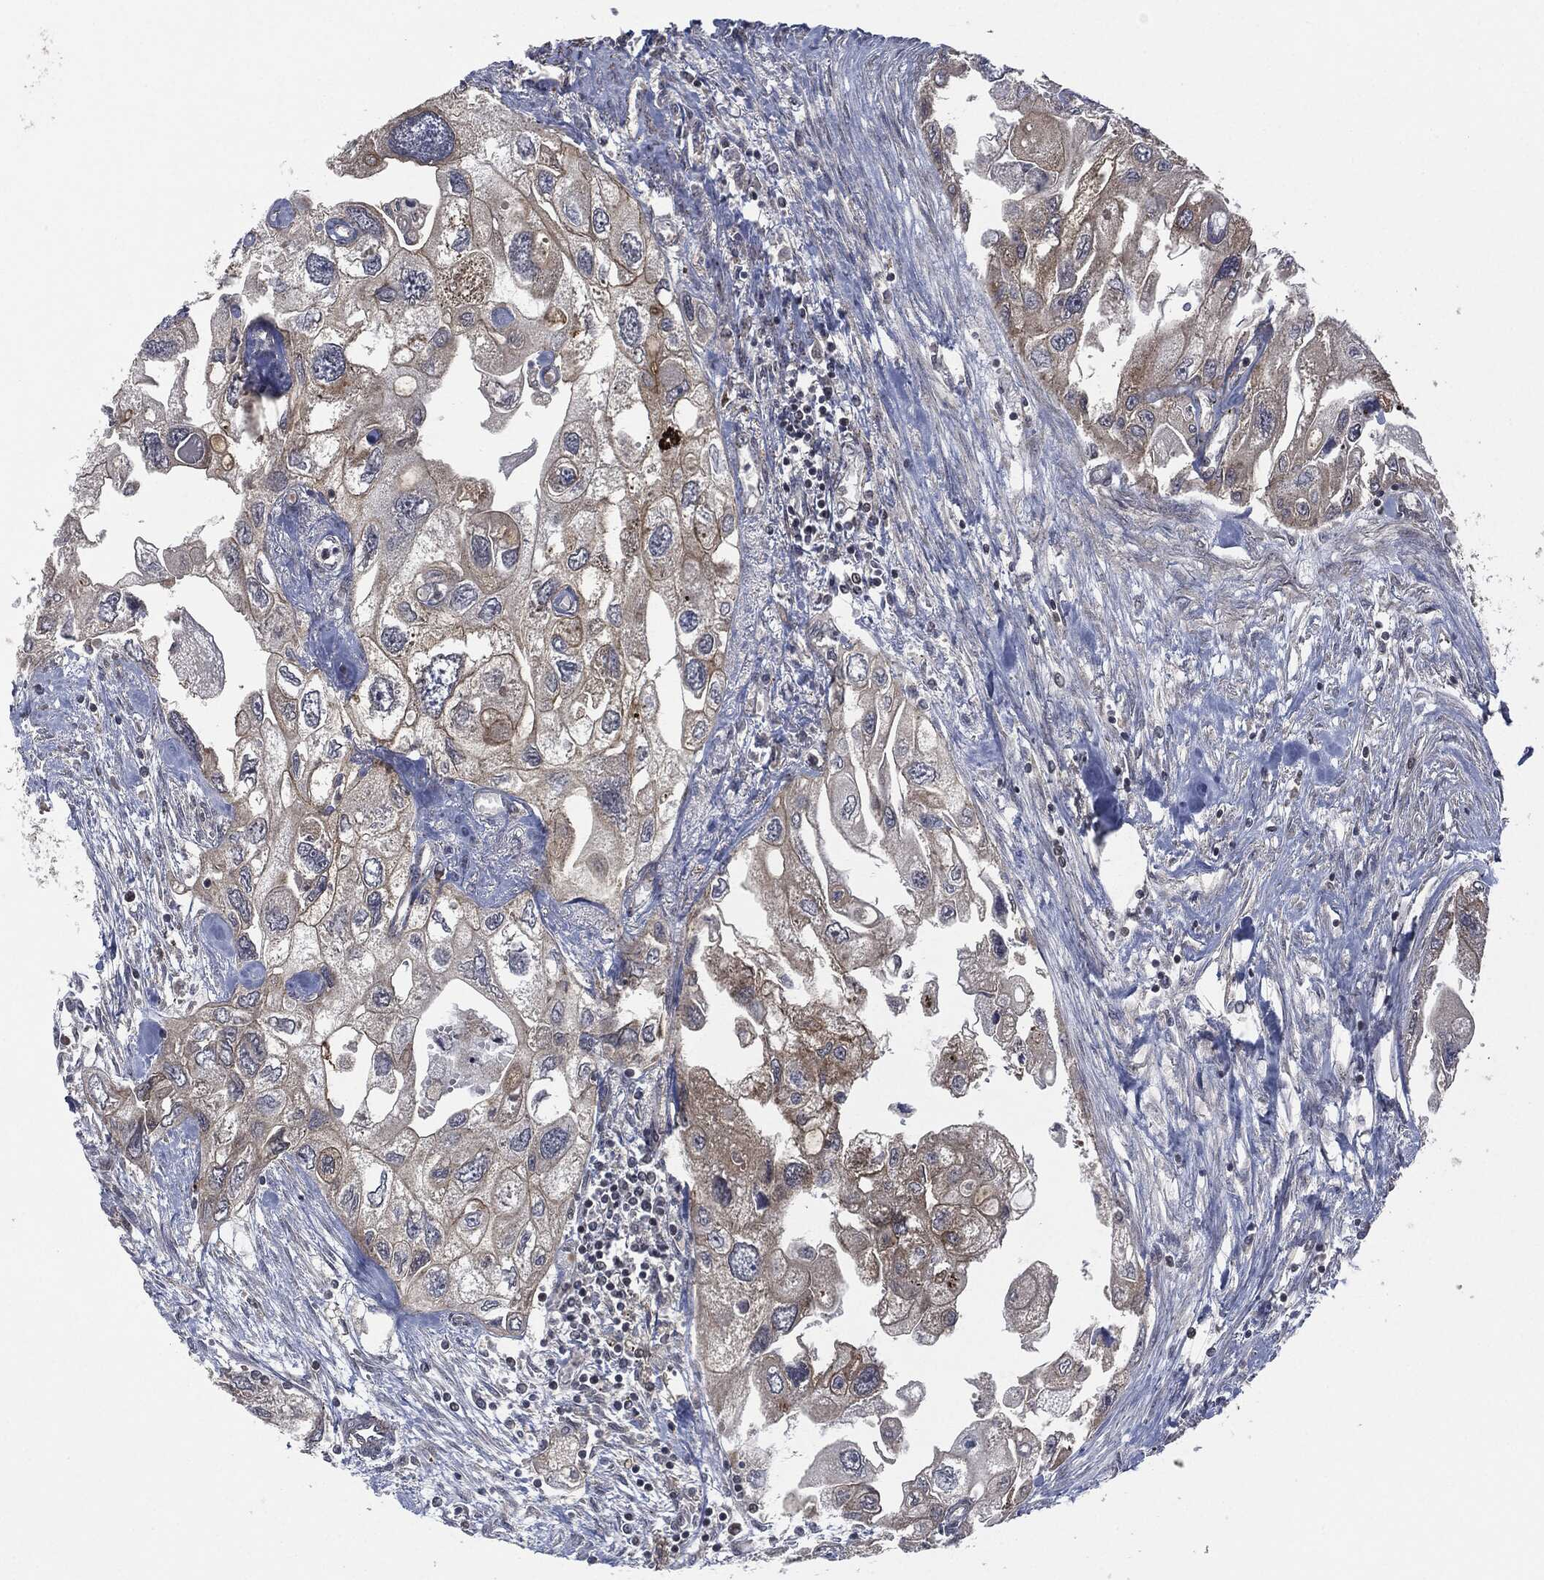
{"staining": {"intensity": "moderate", "quantity": "<25%", "location": "cytoplasmic/membranous"}, "tissue": "urothelial cancer", "cell_type": "Tumor cells", "image_type": "cancer", "snomed": [{"axis": "morphology", "description": "Urothelial carcinoma, High grade"}, {"axis": "topography", "description": "Urinary bladder"}], "caption": "Moderate cytoplasmic/membranous positivity for a protein is identified in about <25% of tumor cells of urothelial cancer using immunohistochemistry (IHC).", "gene": "HRAS", "patient": {"sex": "male", "age": 59}}